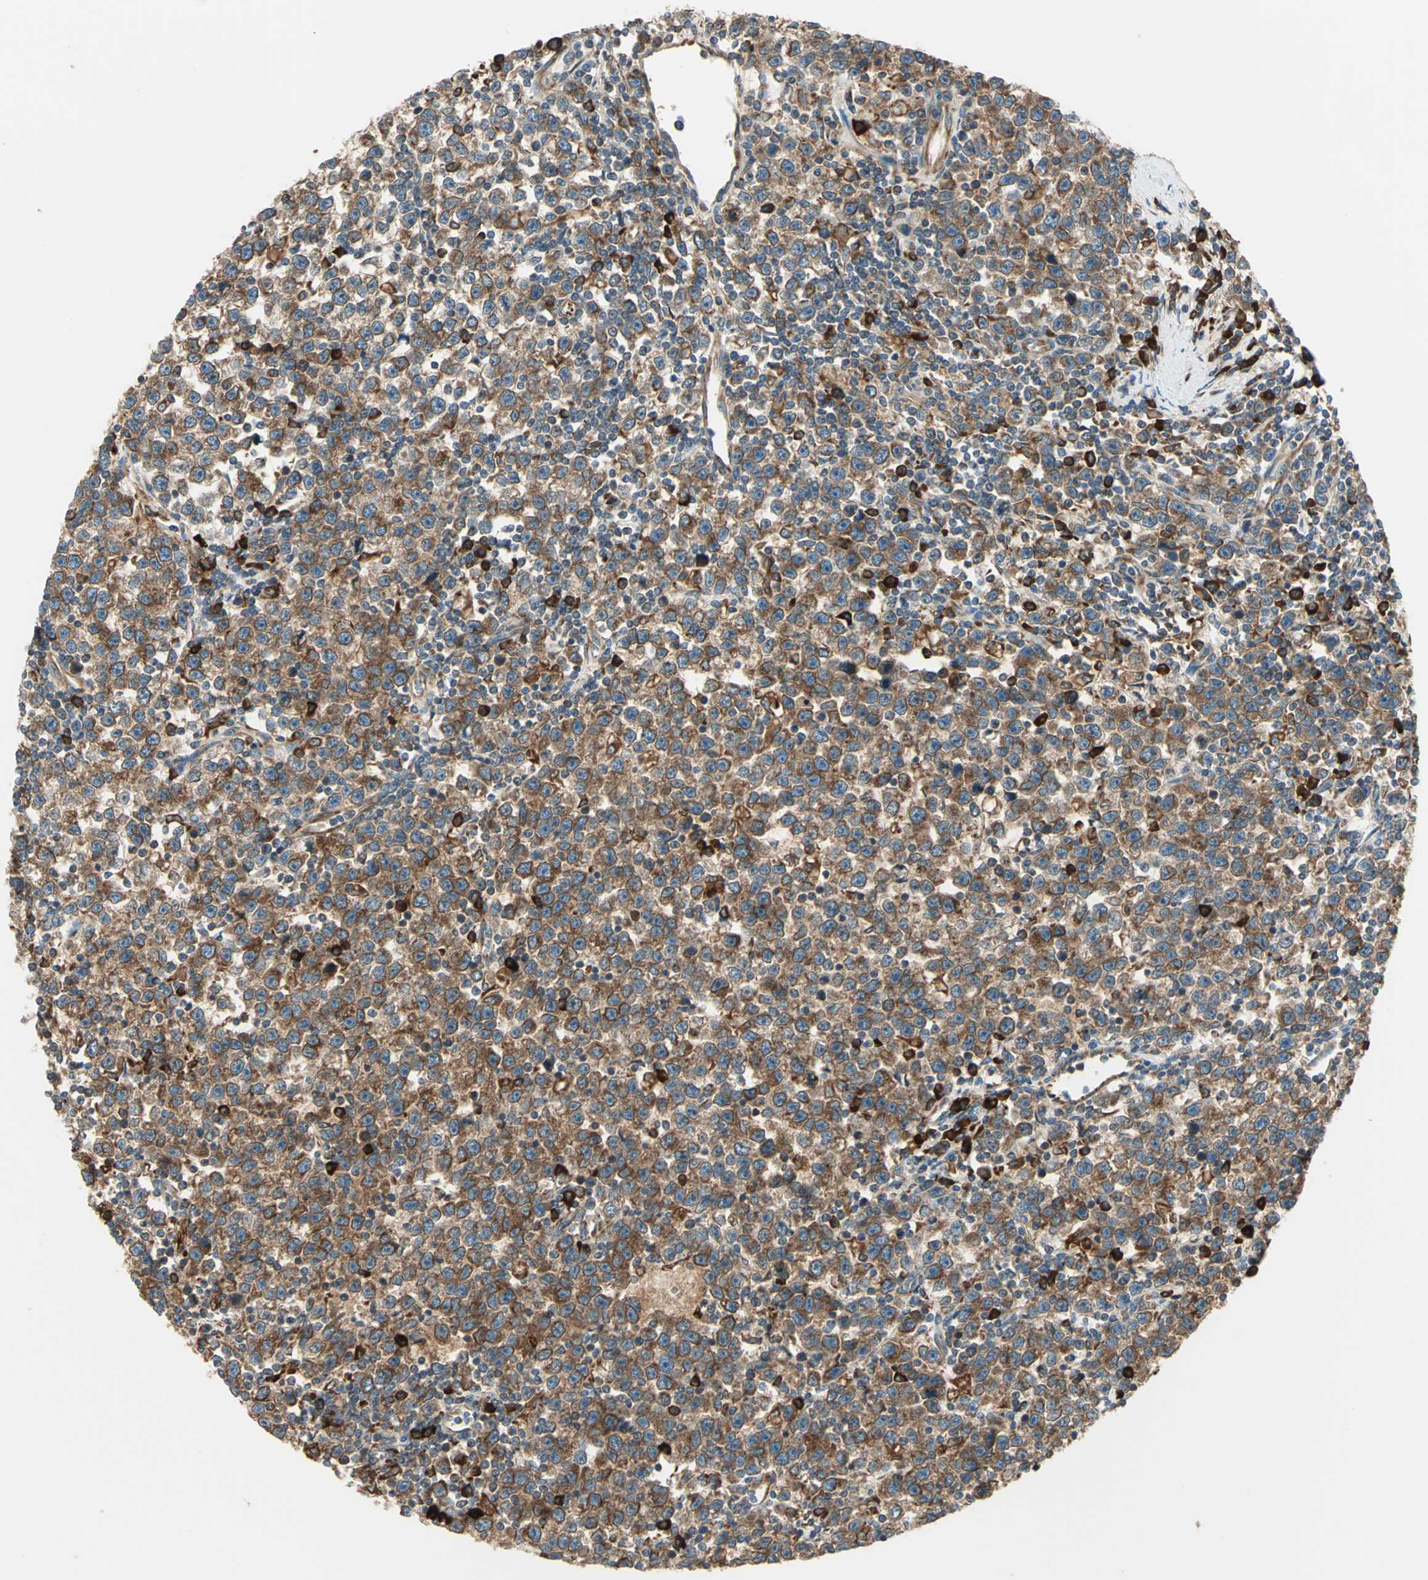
{"staining": {"intensity": "moderate", "quantity": ">75%", "location": "cytoplasmic/membranous"}, "tissue": "testis cancer", "cell_type": "Tumor cells", "image_type": "cancer", "snomed": [{"axis": "morphology", "description": "Seminoma, NOS"}, {"axis": "topography", "description": "Testis"}], "caption": "Protein expression analysis of human testis cancer (seminoma) reveals moderate cytoplasmic/membranous positivity in approximately >75% of tumor cells.", "gene": "PDIA4", "patient": {"sex": "male", "age": 43}}